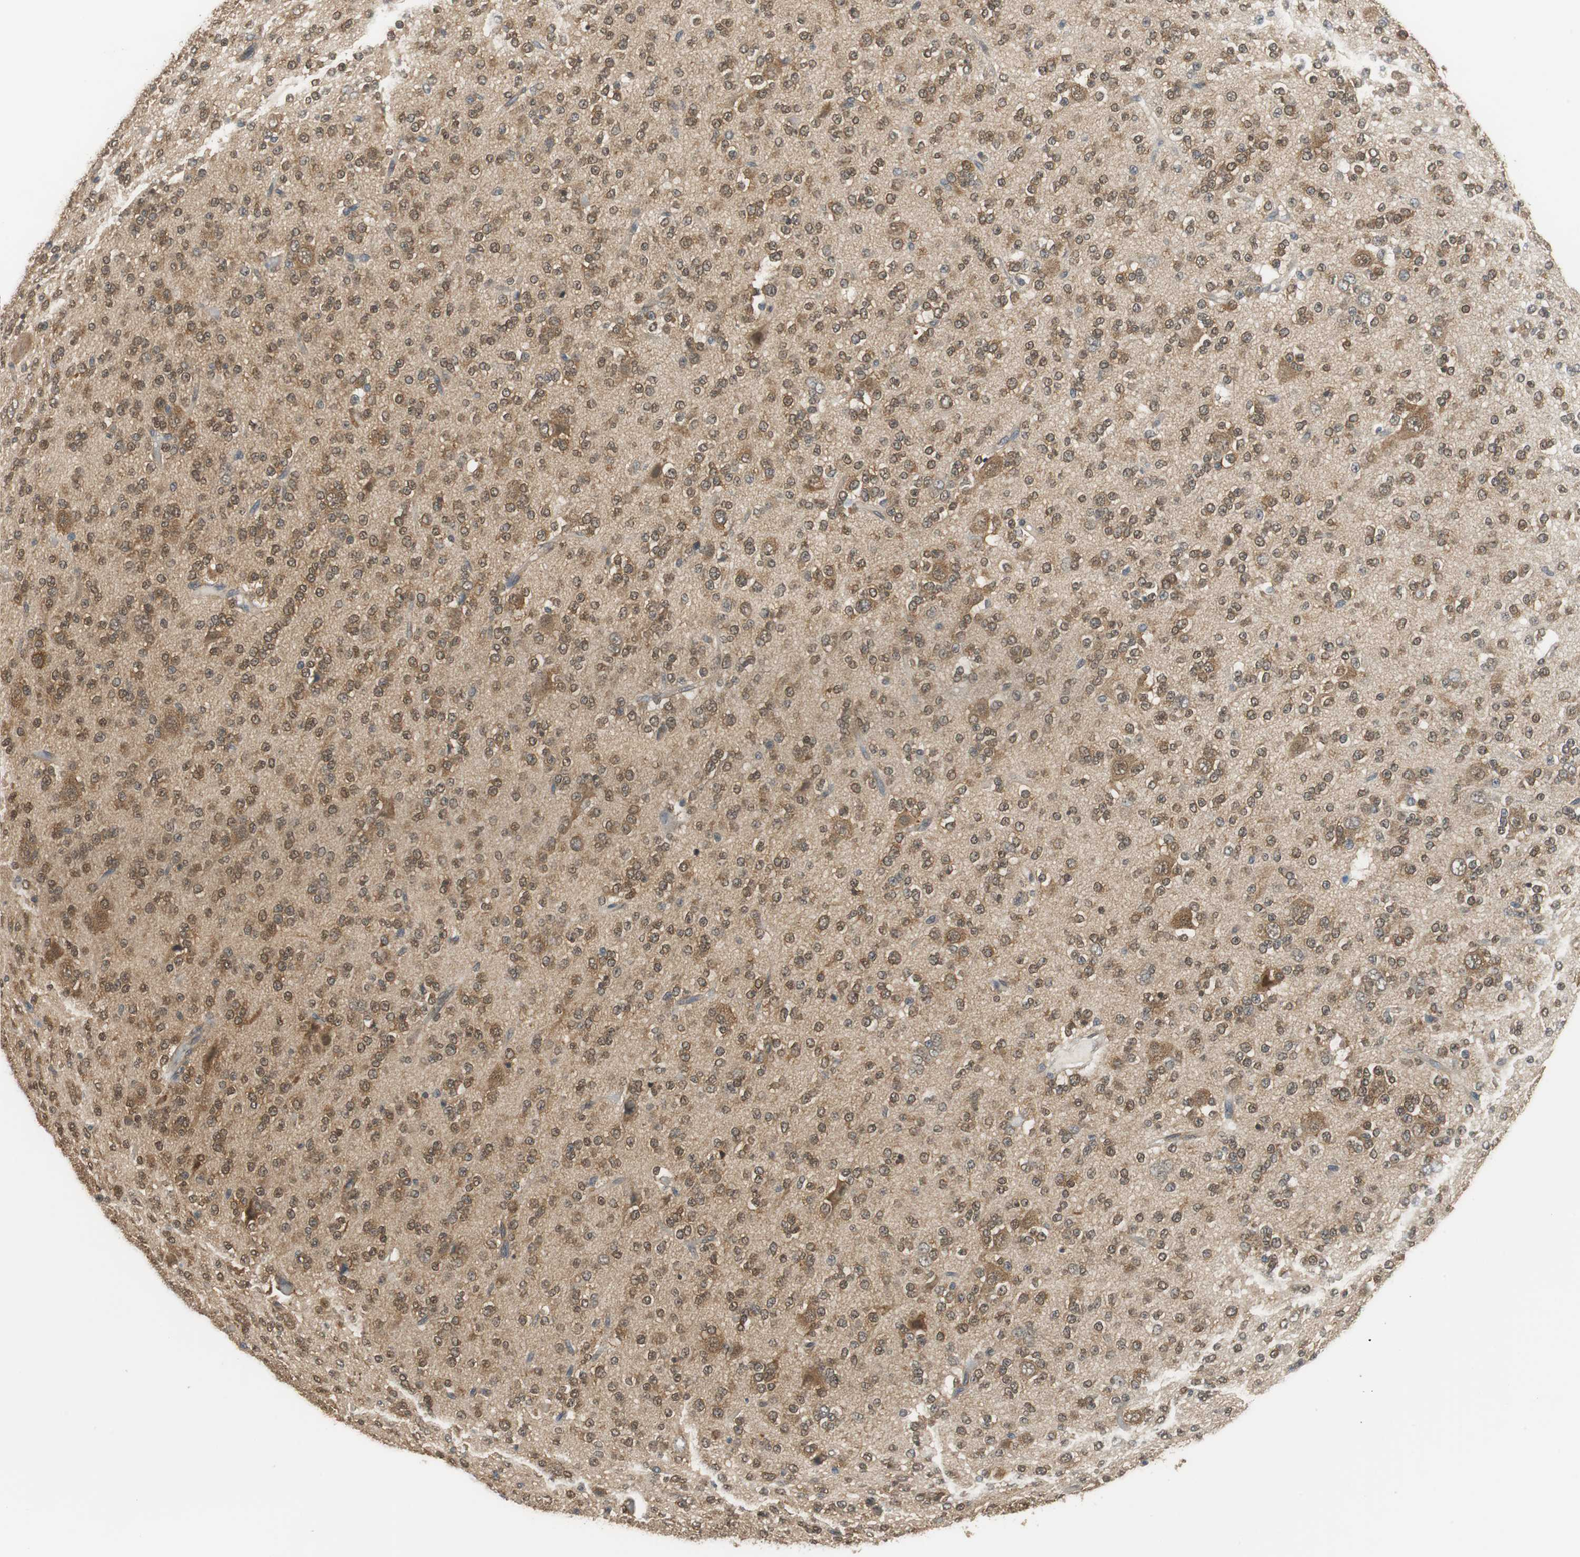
{"staining": {"intensity": "moderate", "quantity": ">75%", "location": "cytoplasmic/membranous,nuclear"}, "tissue": "glioma", "cell_type": "Tumor cells", "image_type": "cancer", "snomed": [{"axis": "morphology", "description": "Glioma, malignant, Low grade"}, {"axis": "topography", "description": "Brain"}], "caption": "Immunohistochemistry photomicrograph of neoplastic tissue: glioma stained using immunohistochemistry (IHC) reveals medium levels of moderate protein expression localized specifically in the cytoplasmic/membranous and nuclear of tumor cells, appearing as a cytoplasmic/membranous and nuclear brown color.", "gene": "UBQLN2", "patient": {"sex": "male", "age": 38}}